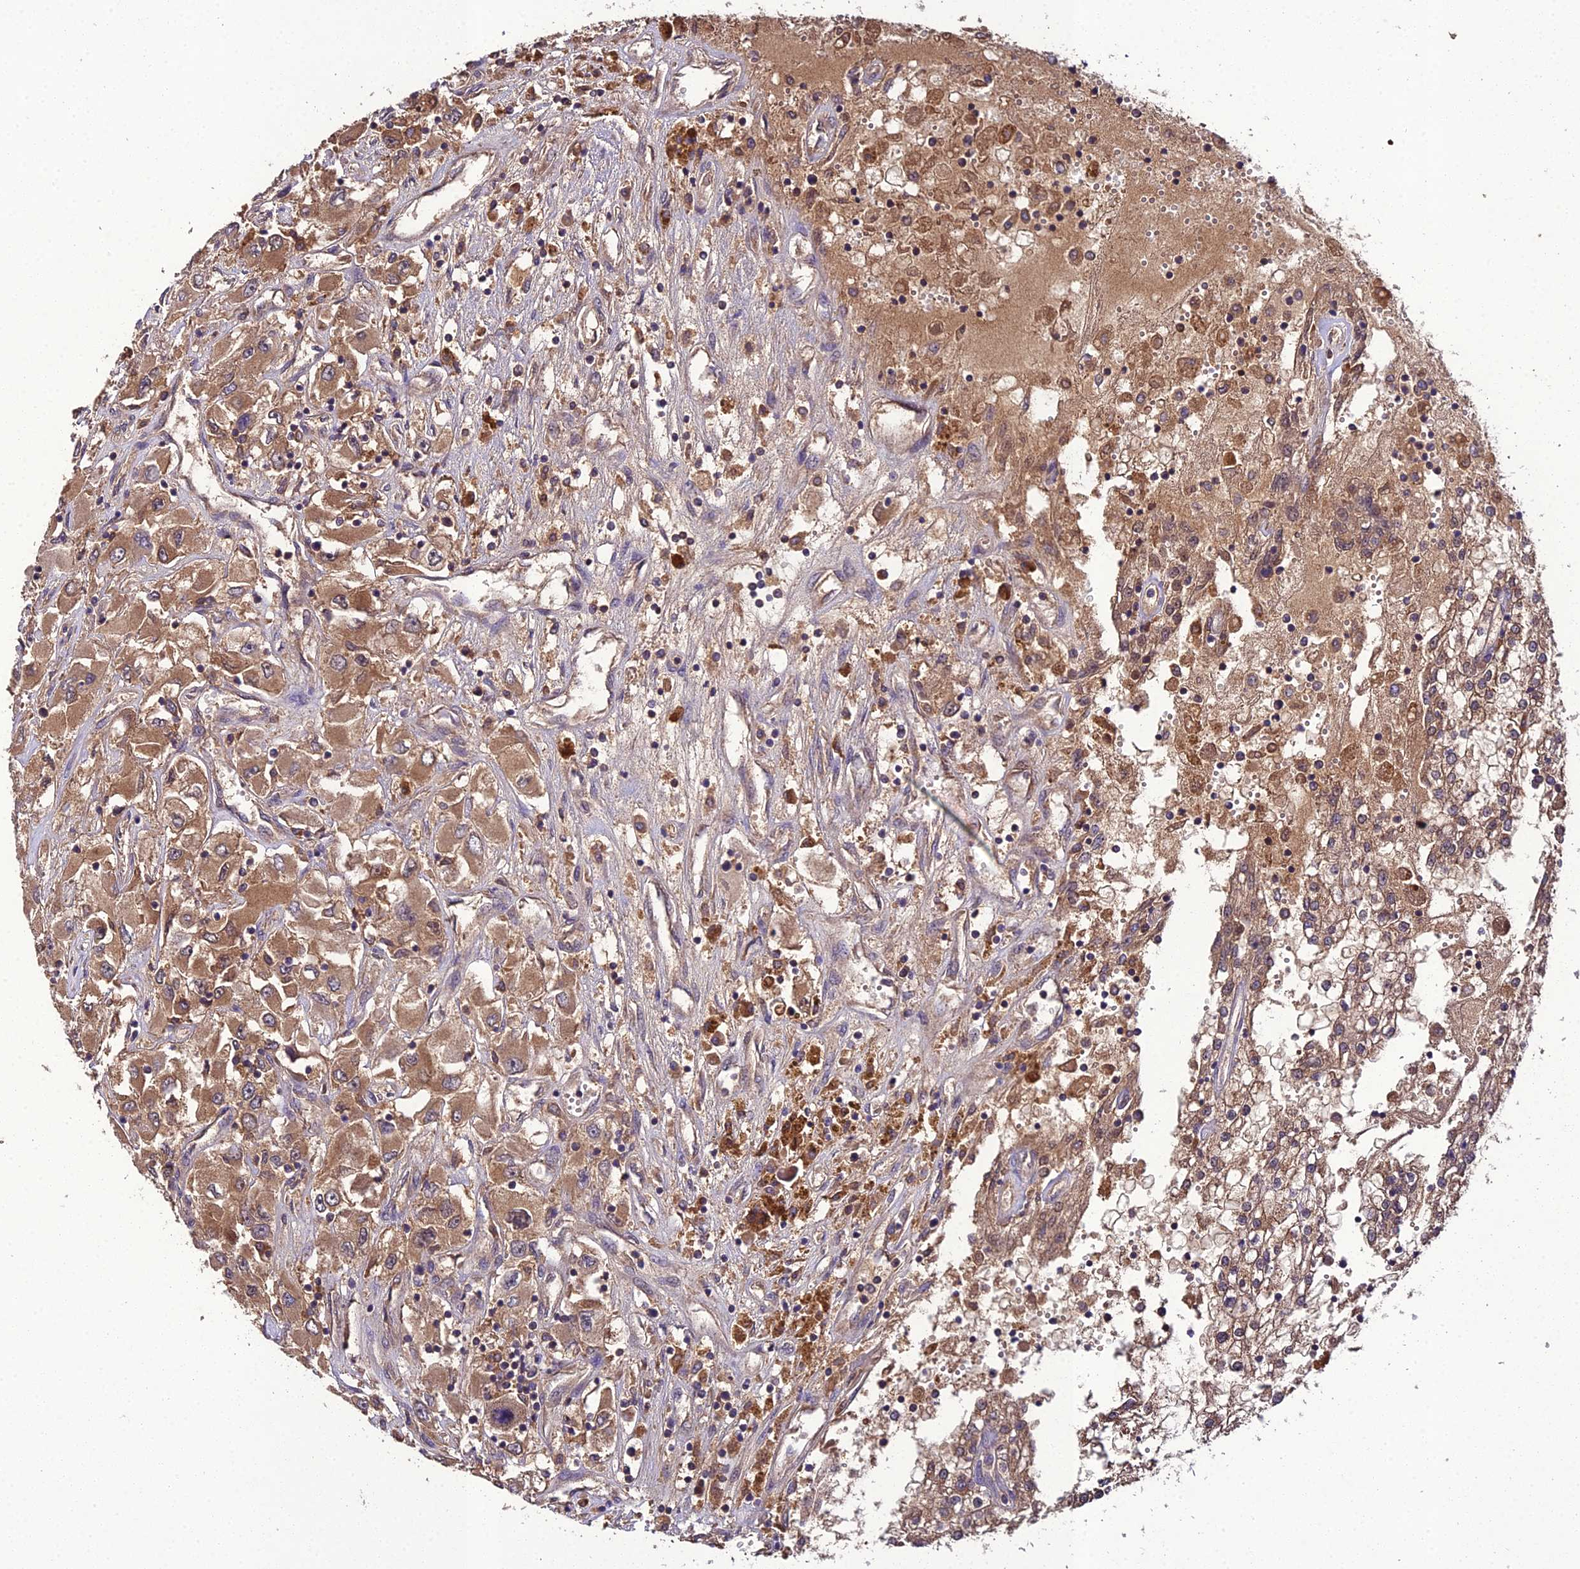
{"staining": {"intensity": "moderate", "quantity": ">75%", "location": "cytoplasmic/membranous"}, "tissue": "renal cancer", "cell_type": "Tumor cells", "image_type": "cancer", "snomed": [{"axis": "morphology", "description": "Adenocarcinoma, NOS"}, {"axis": "topography", "description": "Kidney"}], "caption": "Tumor cells demonstrate moderate cytoplasmic/membranous expression in about >75% of cells in renal cancer. (DAB (3,3'-diaminobenzidine) = brown stain, brightfield microscopy at high magnification).", "gene": "TMEM258", "patient": {"sex": "female", "age": 52}}